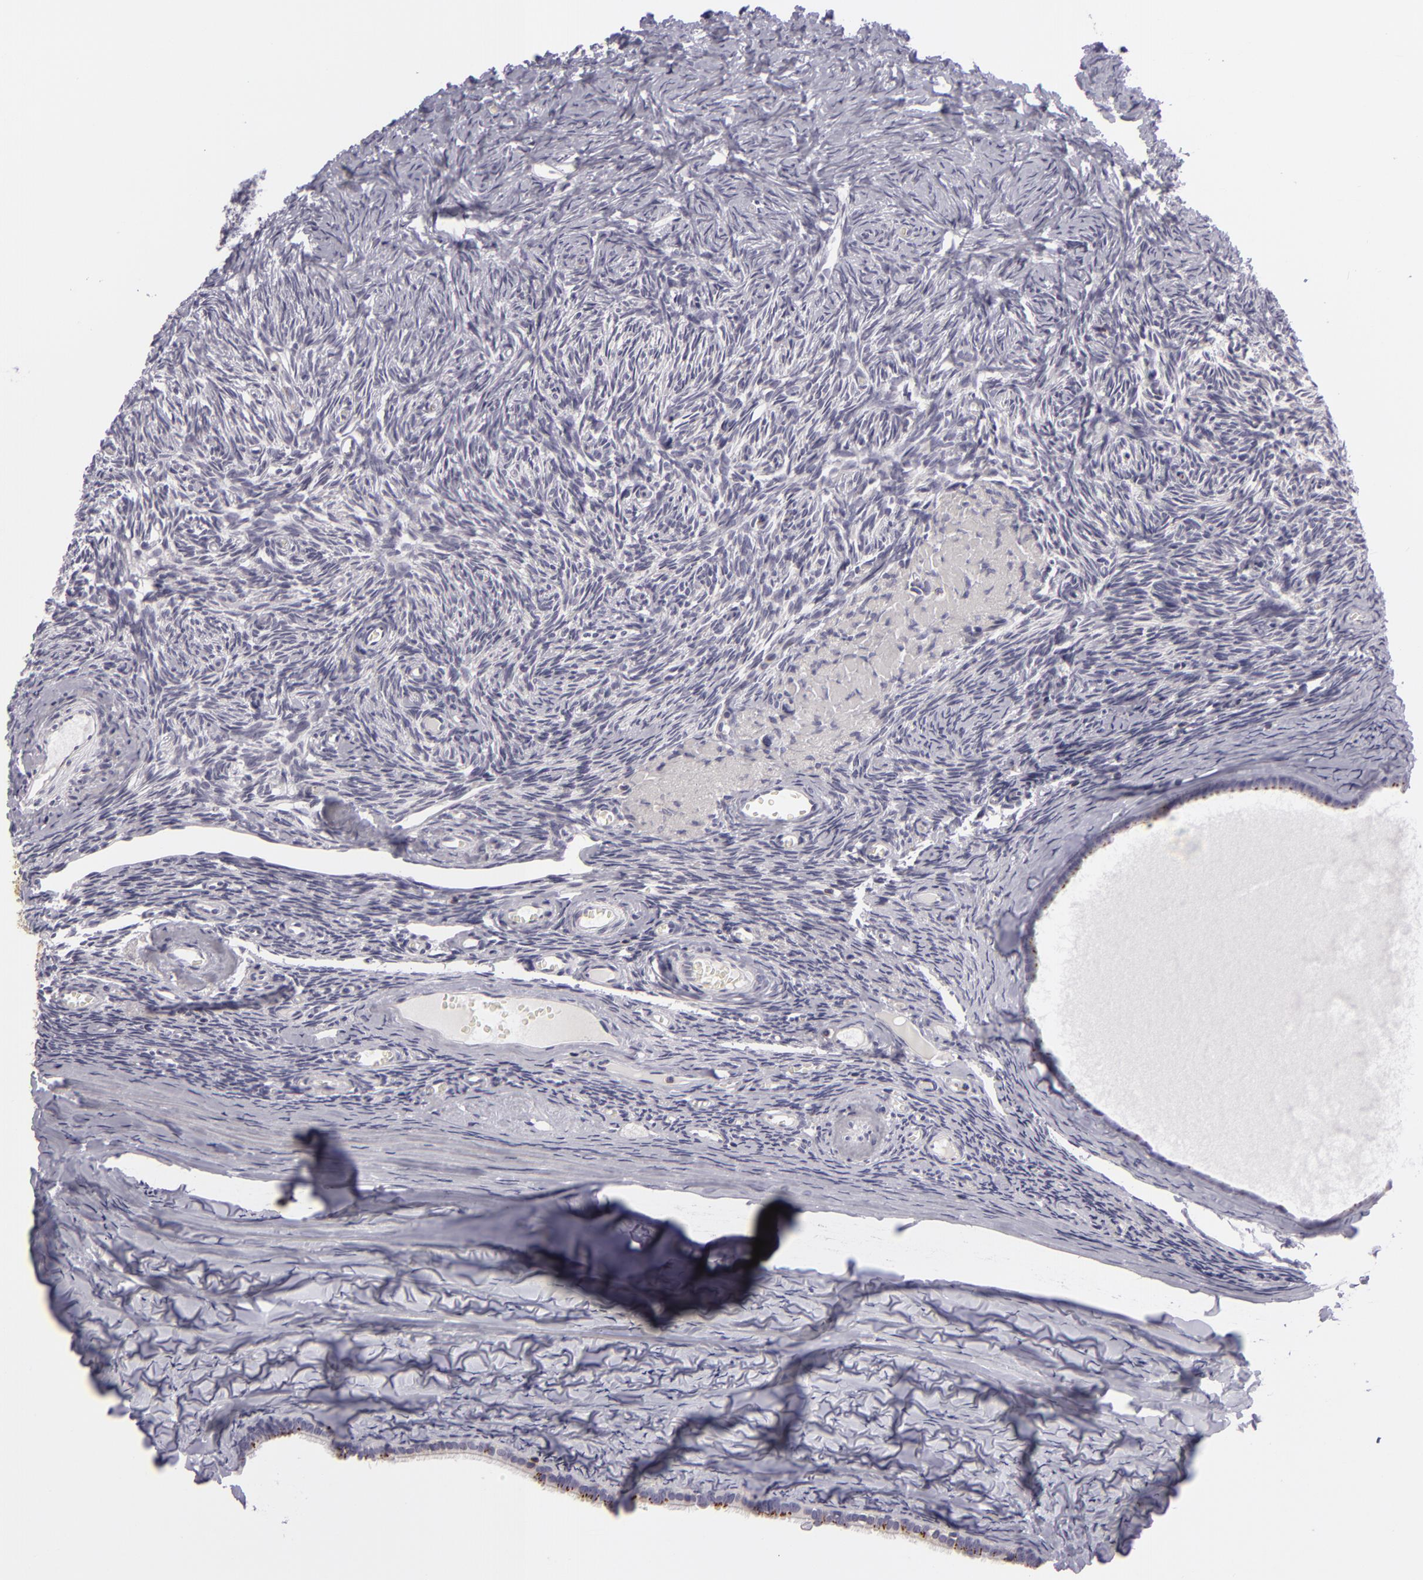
{"staining": {"intensity": "negative", "quantity": "none", "location": "none"}, "tissue": "ovary", "cell_type": "Follicle cells", "image_type": "normal", "snomed": [{"axis": "morphology", "description": "Normal tissue, NOS"}, {"axis": "topography", "description": "Ovary"}], "caption": "Ovary stained for a protein using immunohistochemistry (IHC) shows no staining follicle cells.", "gene": "KCNAB2", "patient": {"sex": "female", "age": 59}}